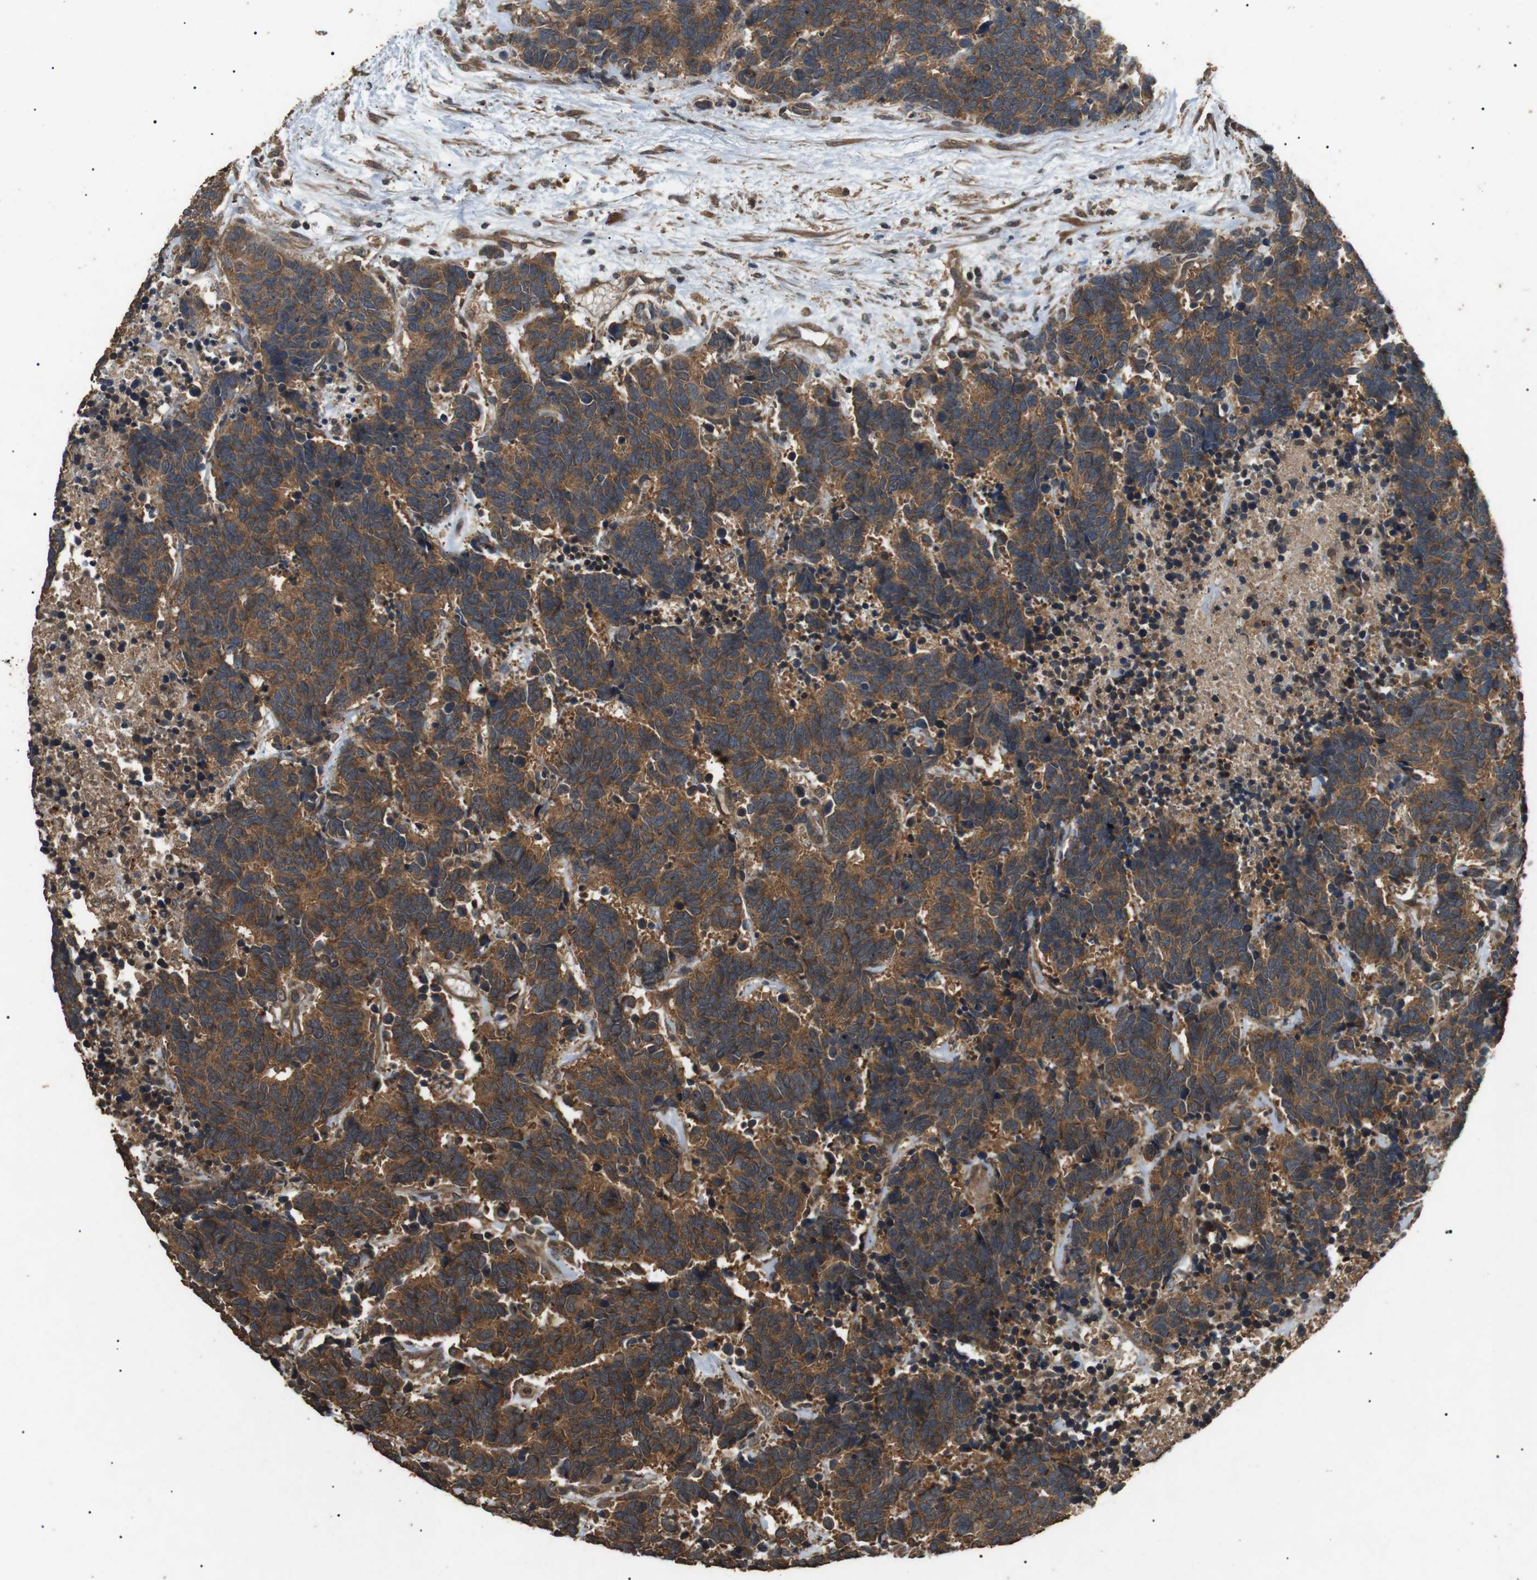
{"staining": {"intensity": "moderate", "quantity": ">75%", "location": "cytoplasmic/membranous"}, "tissue": "carcinoid", "cell_type": "Tumor cells", "image_type": "cancer", "snomed": [{"axis": "morphology", "description": "Carcinoma, NOS"}, {"axis": "morphology", "description": "Carcinoid, malignant, NOS"}, {"axis": "topography", "description": "Urinary bladder"}], "caption": "The immunohistochemical stain labels moderate cytoplasmic/membranous expression in tumor cells of carcinoid tissue.", "gene": "TBC1D15", "patient": {"sex": "male", "age": 57}}